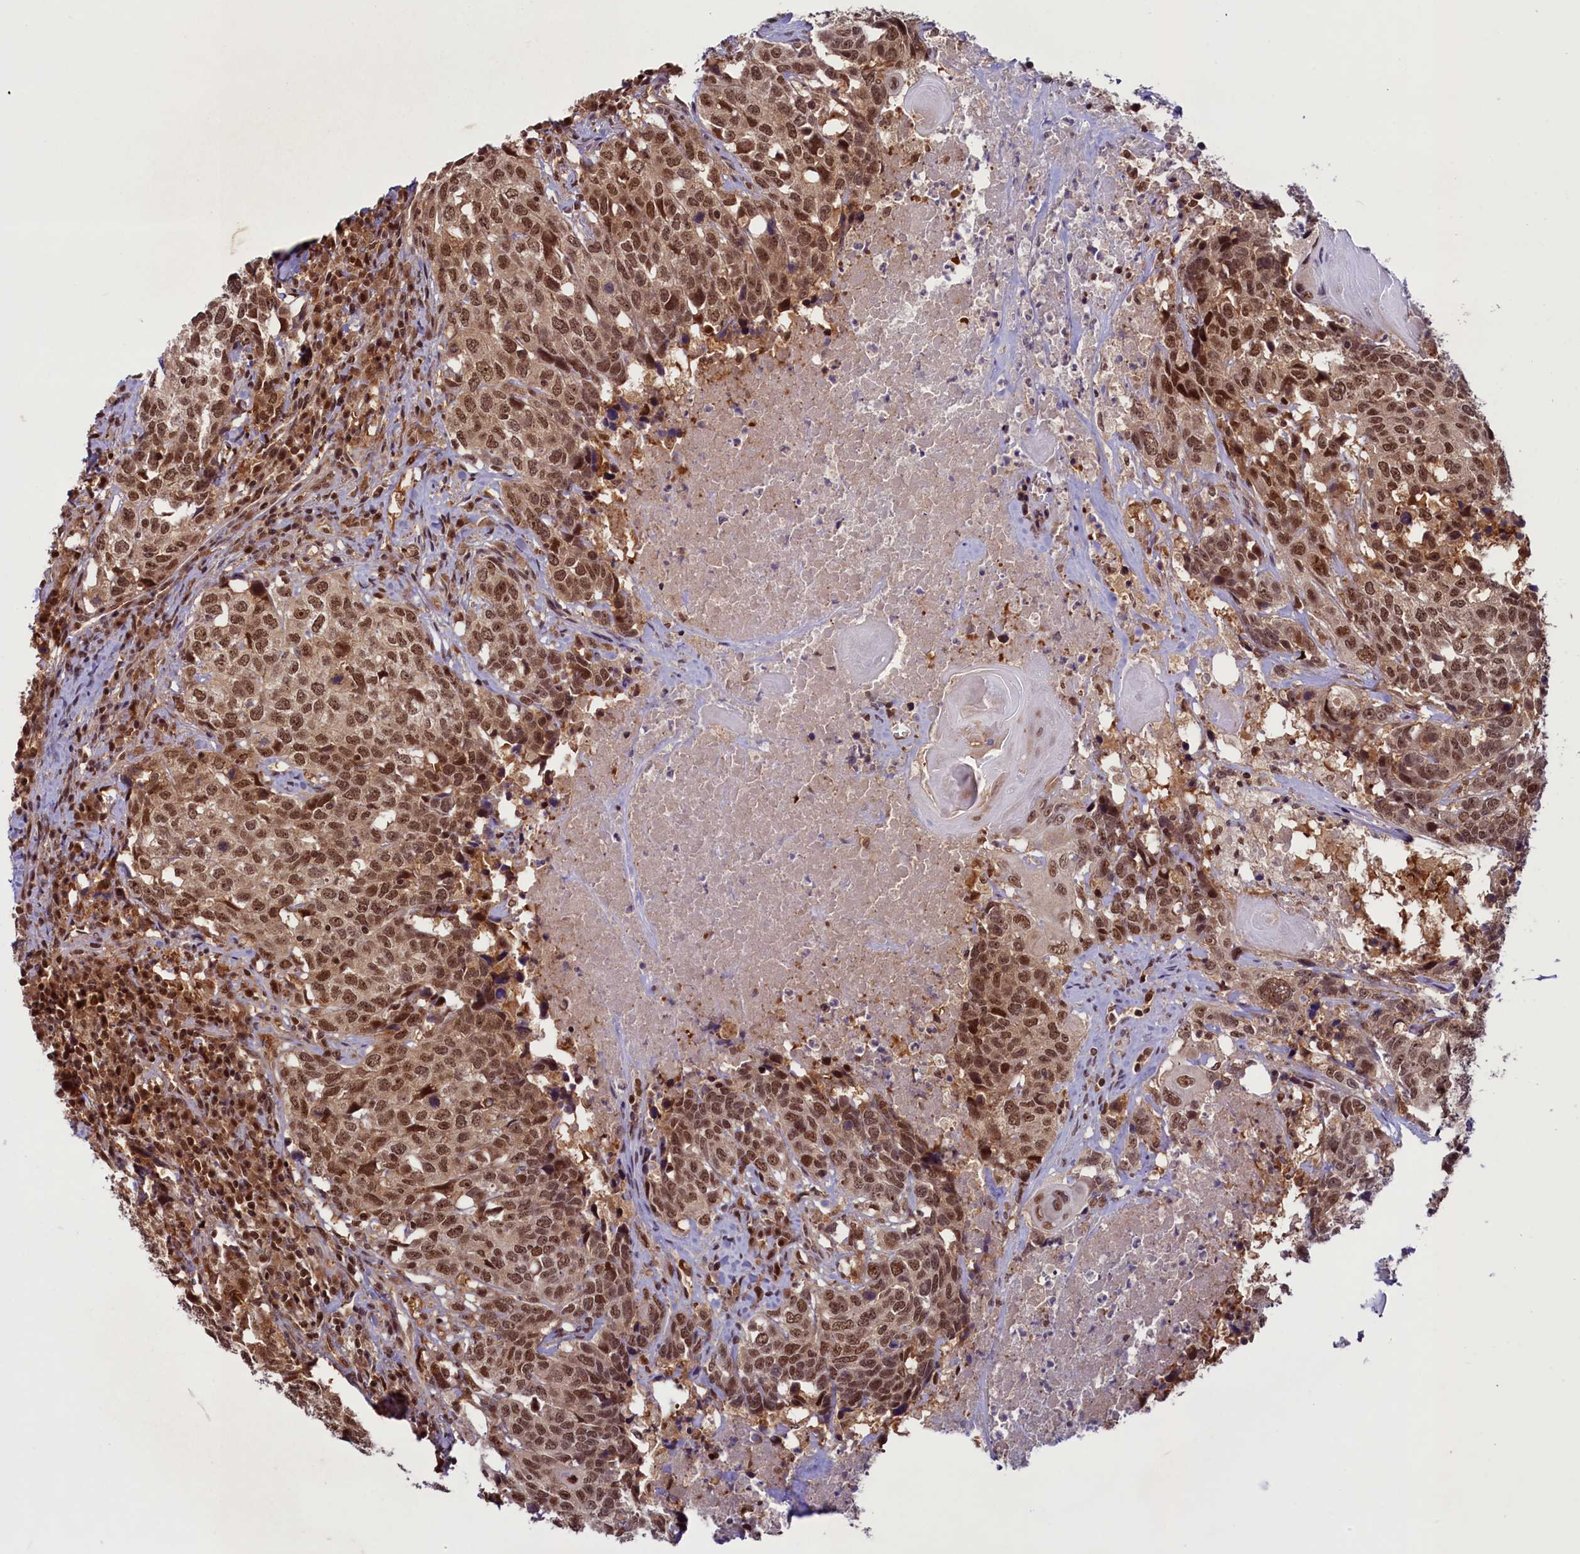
{"staining": {"intensity": "moderate", "quantity": ">75%", "location": "cytoplasmic/membranous,nuclear"}, "tissue": "head and neck cancer", "cell_type": "Tumor cells", "image_type": "cancer", "snomed": [{"axis": "morphology", "description": "Squamous cell carcinoma, NOS"}, {"axis": "topography", "description": "Head-Neck"}], "caption": "Immunohistochemistry (DAB (3,3'-diaminobenzidine)) staining of head and neck squamous cell carcinoma shows moderate cytoplasmic/membranous and nuclear protein positivity in approximately >75% of tumor cells.", "gene": "SLC7A6OS", "patient": {"sex": "male", "age": 66}}